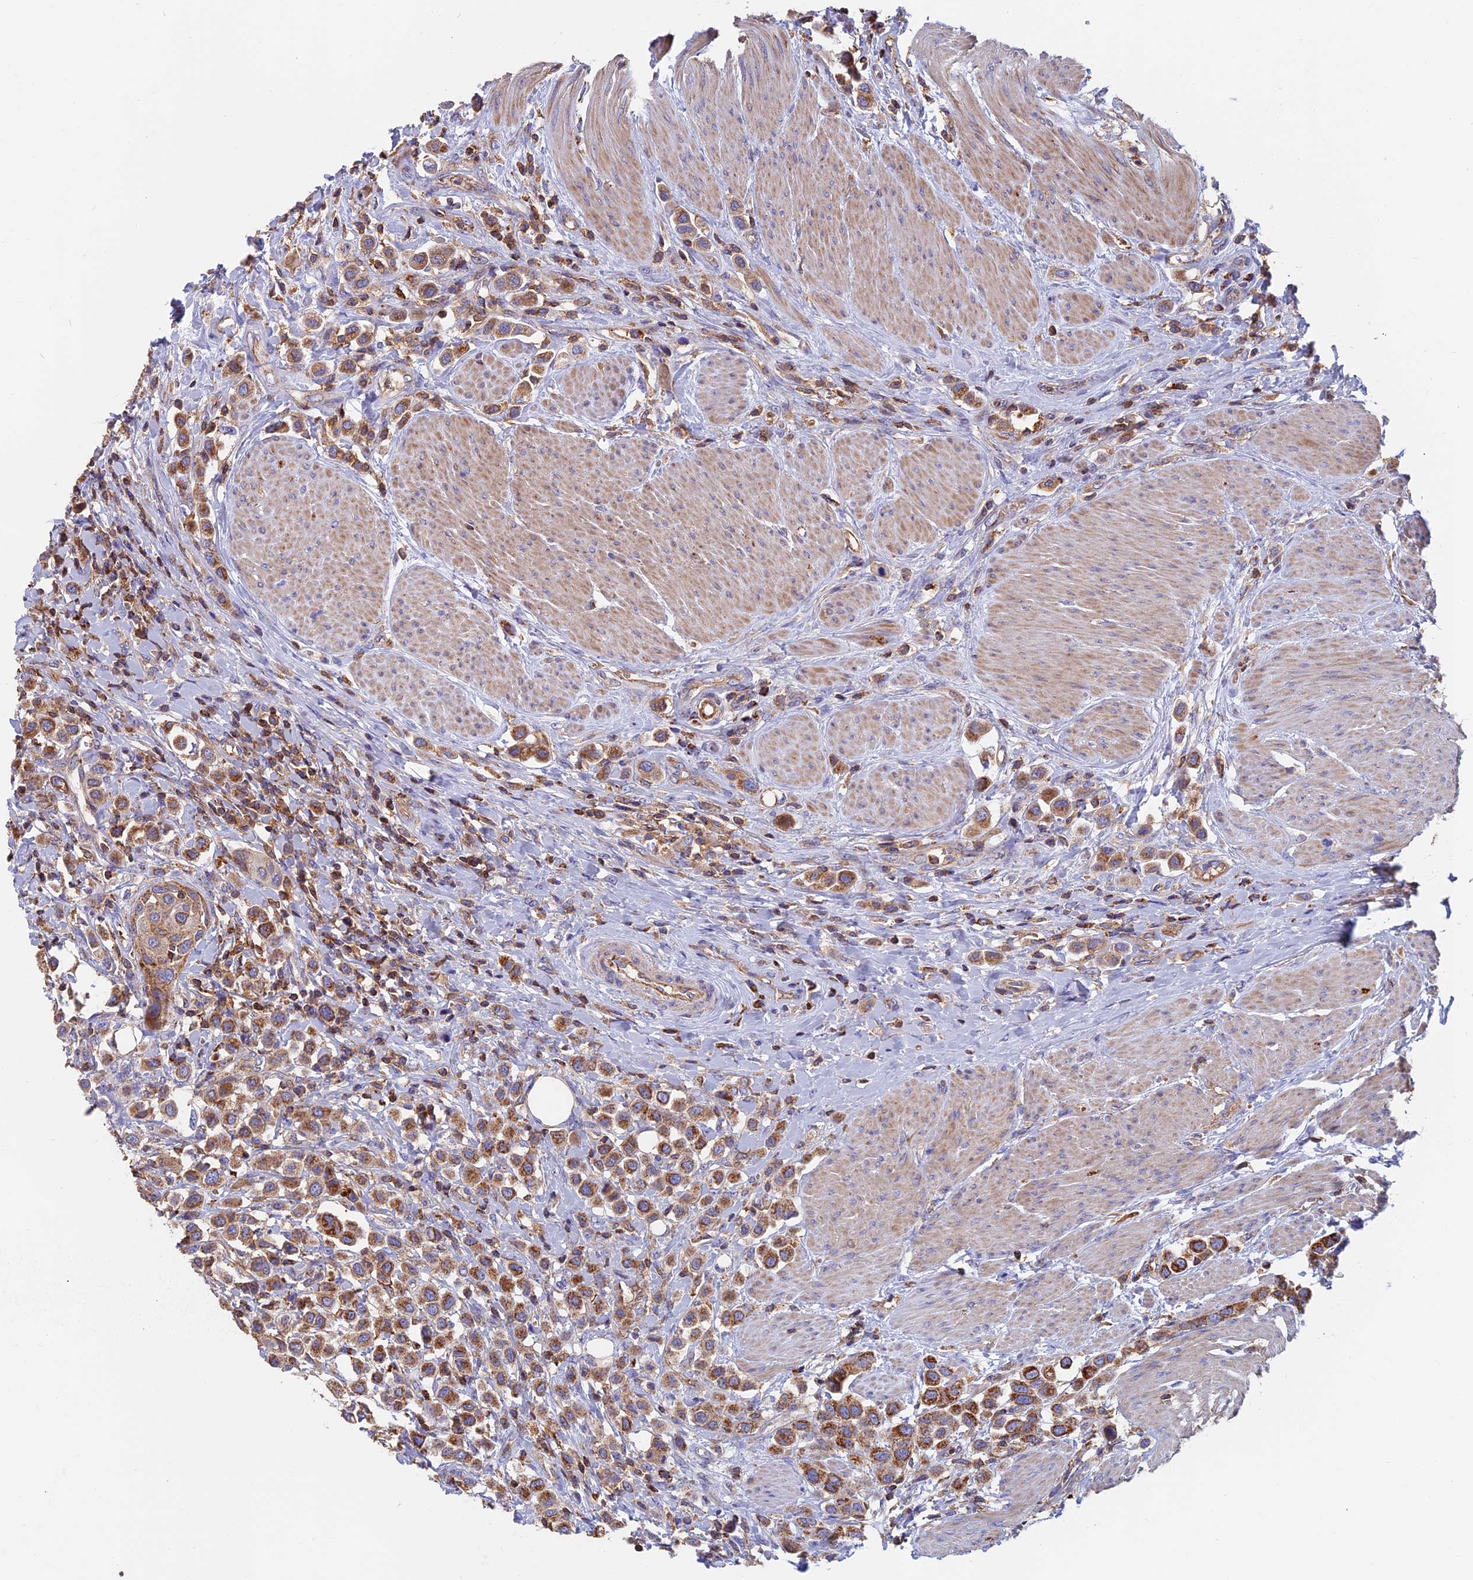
{"staining": {"intensity": "moderate", "quantity": ">75%", "location": "cytoplasmic/membranous"}, "tissue": "urothelial cancer", "cell_type": "Tumor cells", "image_type": "cancer", "snomed": [{"axis": "morphology", "description": "Urothelial carcinoma, High grade"}, {"axis": "topography", "description": "Urinary bladder"}], "caption": "Immunohistochemical staining of urothelial cancer displays medium levels of moderate cytoplasmic/membranous protein staining in approximately >75% of tumor cells.", "gene": "HSD17B8", "patient": {"sex": "male", "age": 50}}